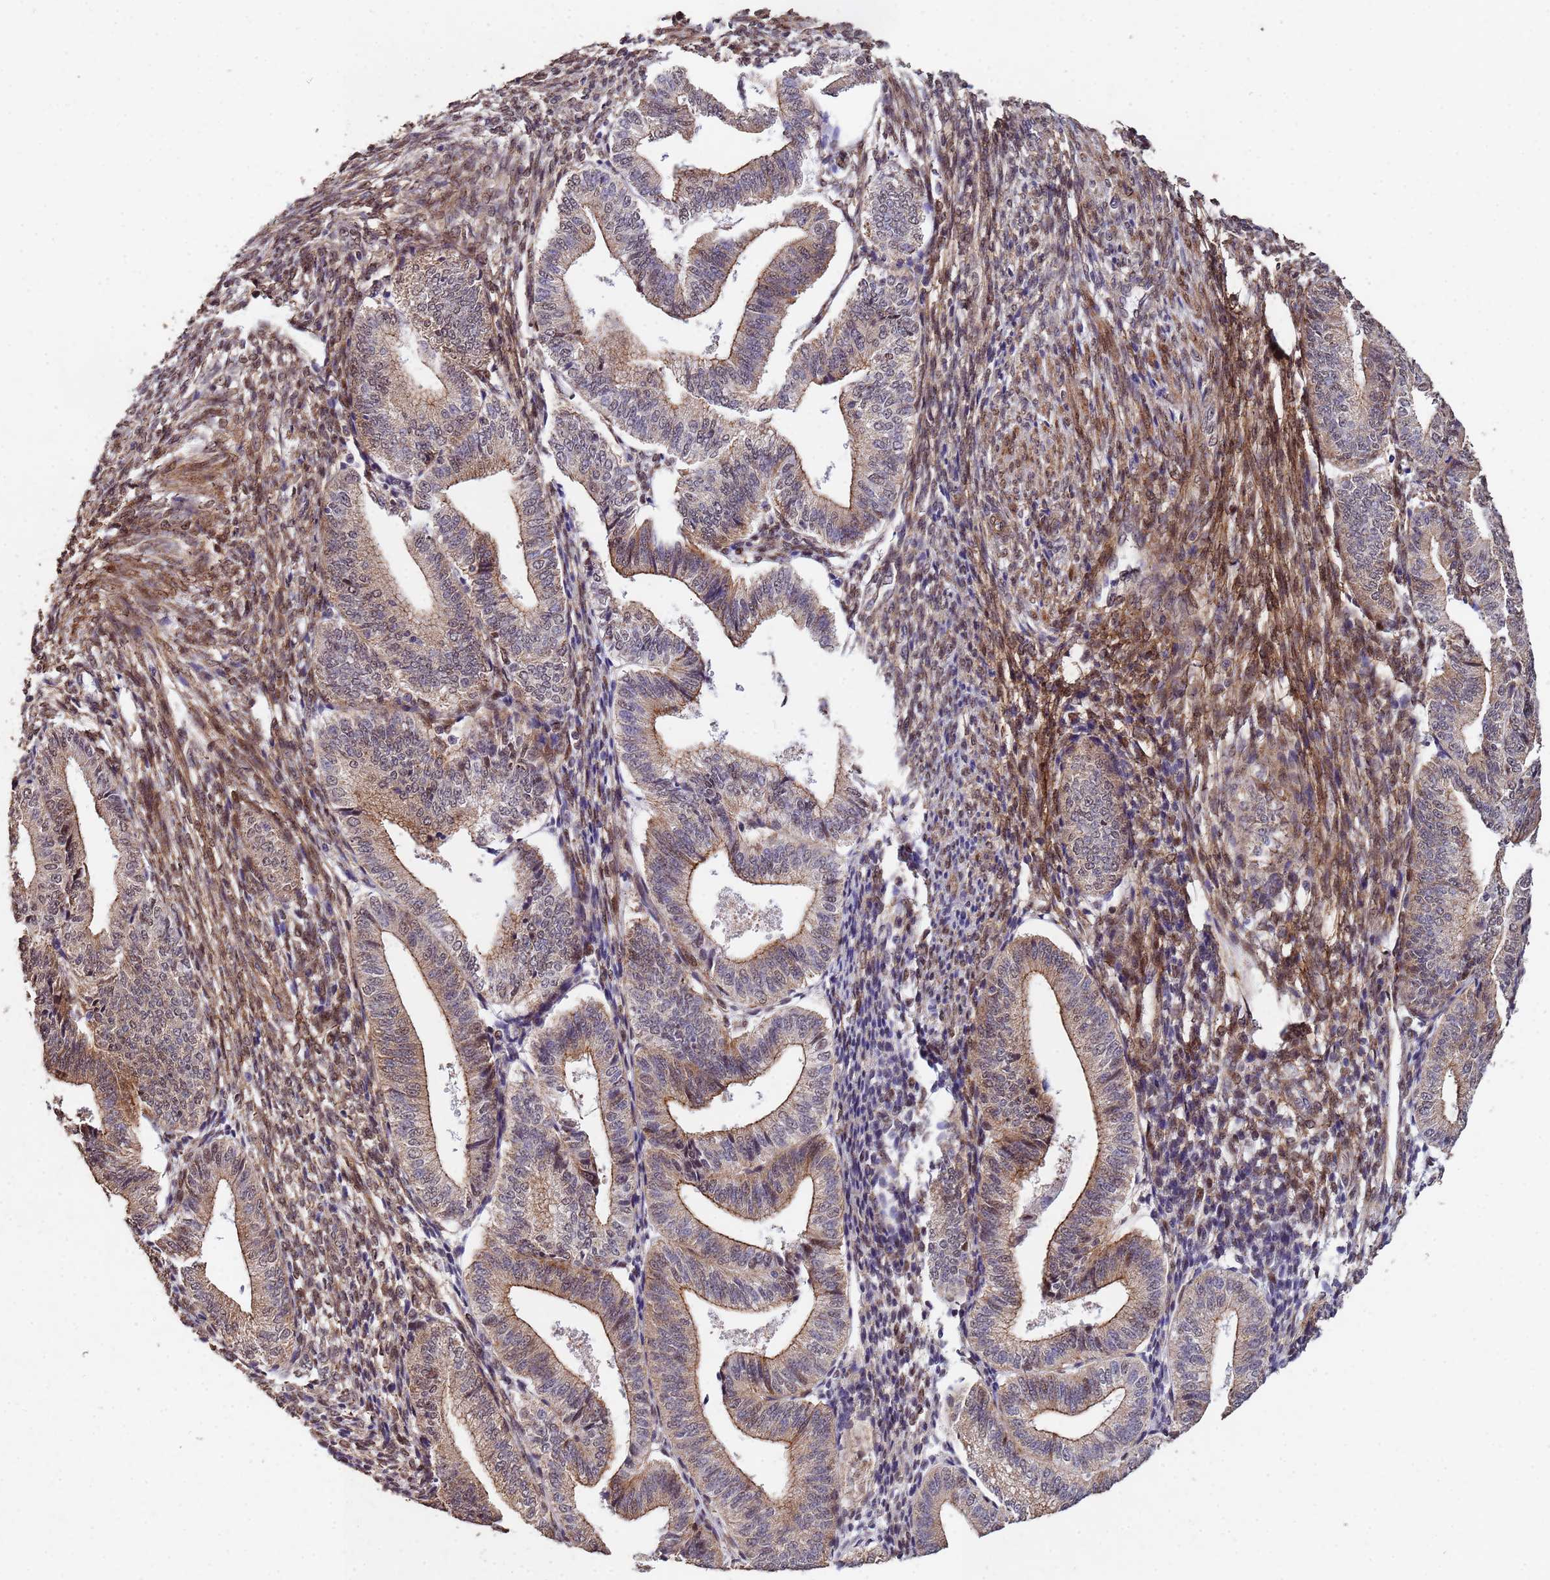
{"staining": {"intensity": "moderate", "quantity": "25%-75%", "location": "cytoplasmic/membranous,nuclear"}, "tissue": "endometrium", "cell_type": "Cells in endometrial stroma", "image_type": "normal", "snomed": [{"axis": "morphology", "description": "Normal tissue, NOS"}, {"axis": "topography", "description": "Endometrium"}], "caption": "A brown stain highlights moderate cytoplasmic/membranous,nuclear staining of a protein in cells in endometrial stroma of benign human endometrium.", "gene": "TRIP6", "patient": {"sex": "female", "age": 34}}